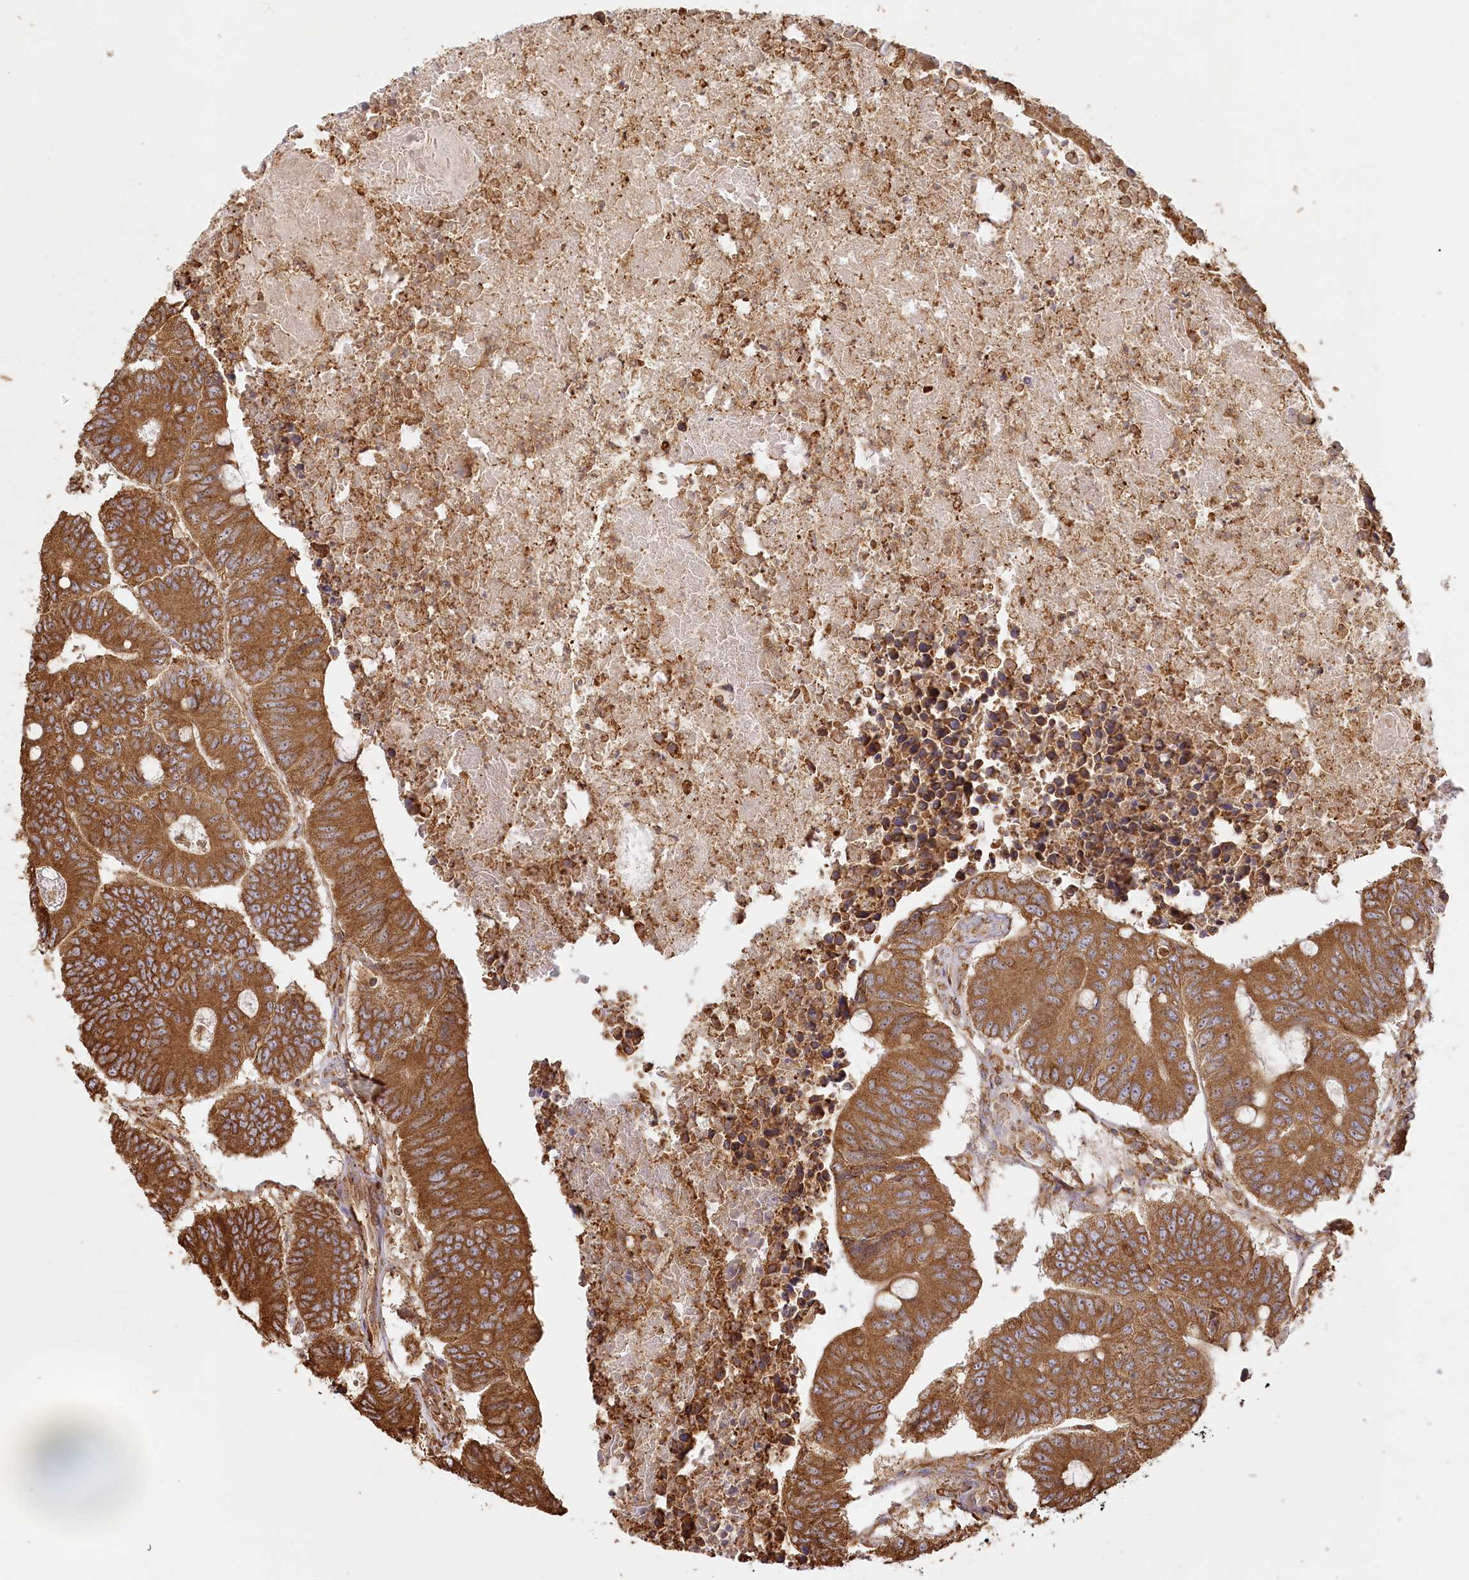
{"staining": {"intensity": "strong", "quantity": ">75%", "location": "cytoplasmic/membranous"}, "tissue": "colorectal cancer", "cell_type": "Tumor cells", "image_type": "cancer", "snomed": [{"axis": "morphology", "description": "Adenocarcinoma, NOS"}, {"axis": "topography", "description": "Colon"}], "caption": "Human colorectal adenocarcinoma stained with a protein marker exhibits strong staining in tumor cells.", "gene": "ACAP2", "patient": {"sex": "male", "age": 87}}